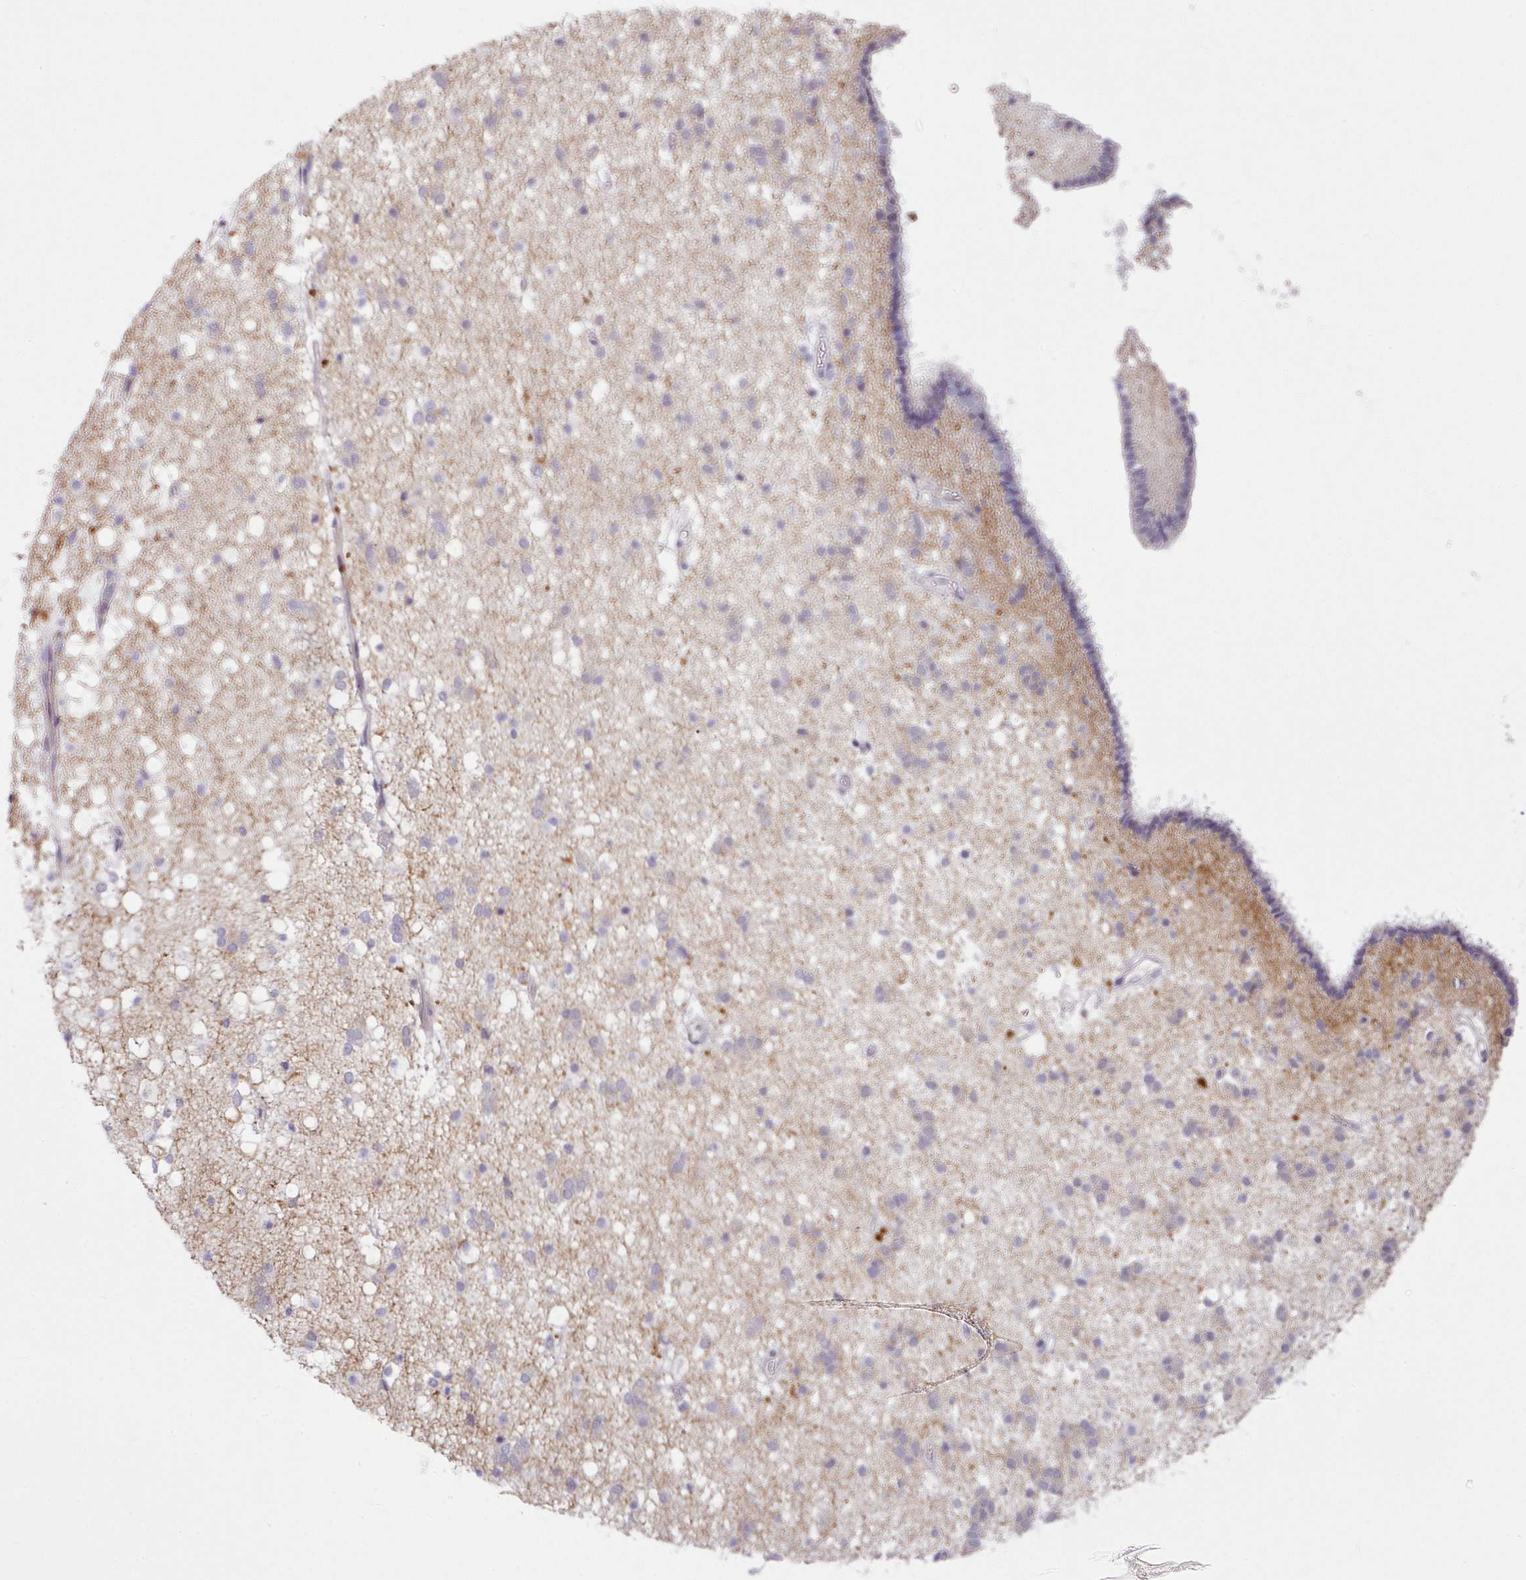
{"staining": {"intensity": "negative", "quantity": "none", "location": "none"}, "tissue": "caudate", "cell_type": "Glial cells", "image_type": "normal", "snomed": [{"axis": "morphology", "description": "Normal tissue, NOS"}, {"axis": "topography", "description": "Lateral ventricle wall"}], "caption": "There is no significant positivity in glial cells of caudate. (Brightfield microscopy of DAB (3,3'-diaminobenzidine) IHC at high magnification).", "gene": "DERPC", "patient": {"sex": "male", "age": 37}}